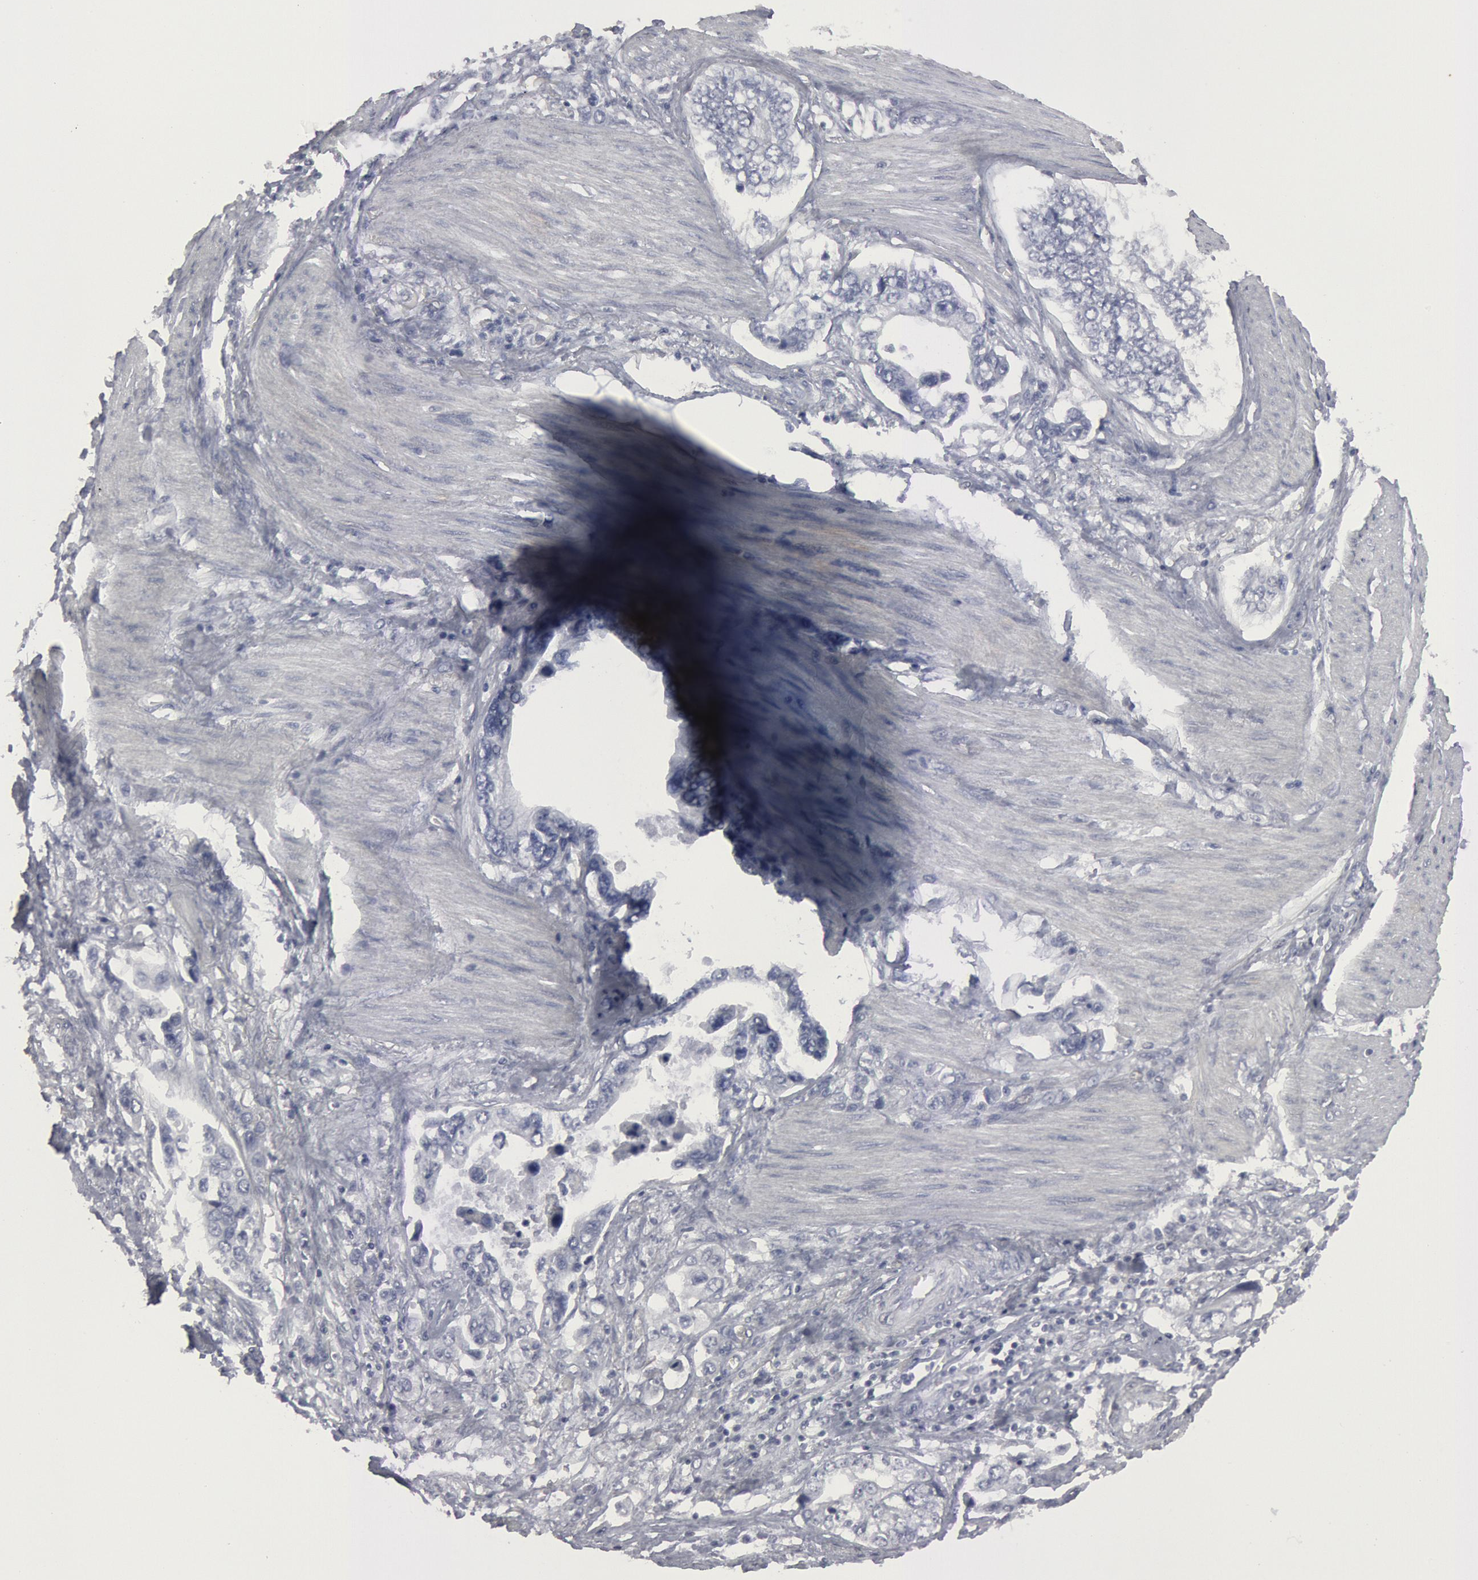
{"staining": {"intensity": "negative", "quantity": "none", "location": "none"}, "tissue": "stomach cancer", "cell_type": "Tumor cells", "image_type": "cancer", "snomed": [{"axis": "morphology", "description": "Adenocarcinoma, NOS"}, {"axis": "topography", "description": "Pancreas"}, {"axis": "topography", "description": "Stomach, upper"}], "caption": "Photomicrograph shows no protein staining in tumor cells of stomach cancer tissue.", "gene": "DMC1", "patient": {"sex": "male", "age": 77}}